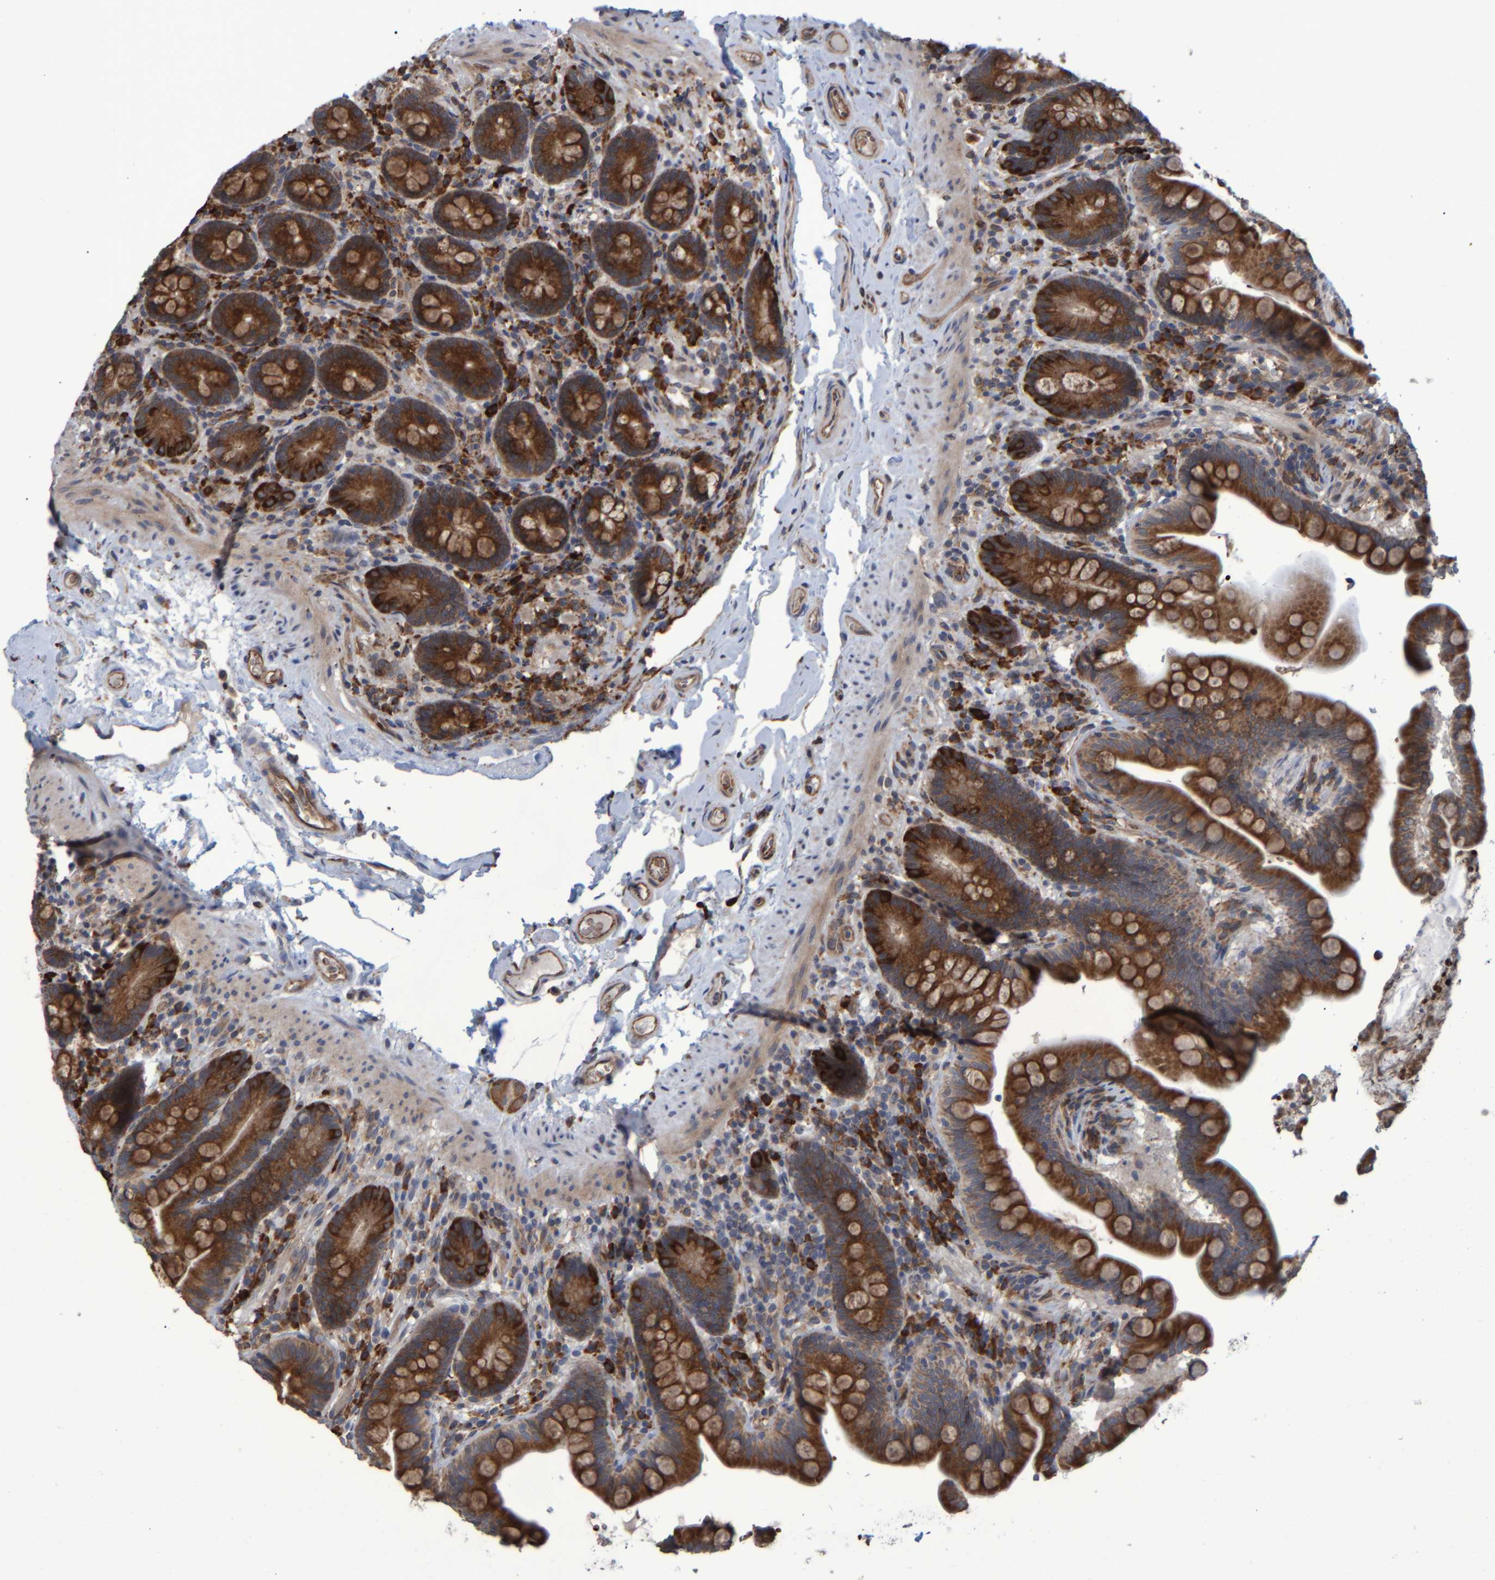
{"staining": {"intensity": "moderate", "quantity": ">75%", "location": "cytoplasmic/membranous"}, "tissue": "colon", "cell_type": "Endothelial cells", "image_type": "normal", "snomed": [{"axis": "morphology", "description": "Normal tissue, NOS"}, {"axis": "topography", "description": "Smooth muscle"}, {"axis": "topography", "description": "Colon"}], "caption": "Endothelial cells show moderate cytoplasmic/membranous expression in approximately >75% of cells in benign colon. The staining was performed using DAB to visualize the protein expression in brown, while the nuclei were stained in blue with hematoxylin (Magnification: 20x).", "gene": "SPAG5", "patient": {"sex": "male", "age": 73}}